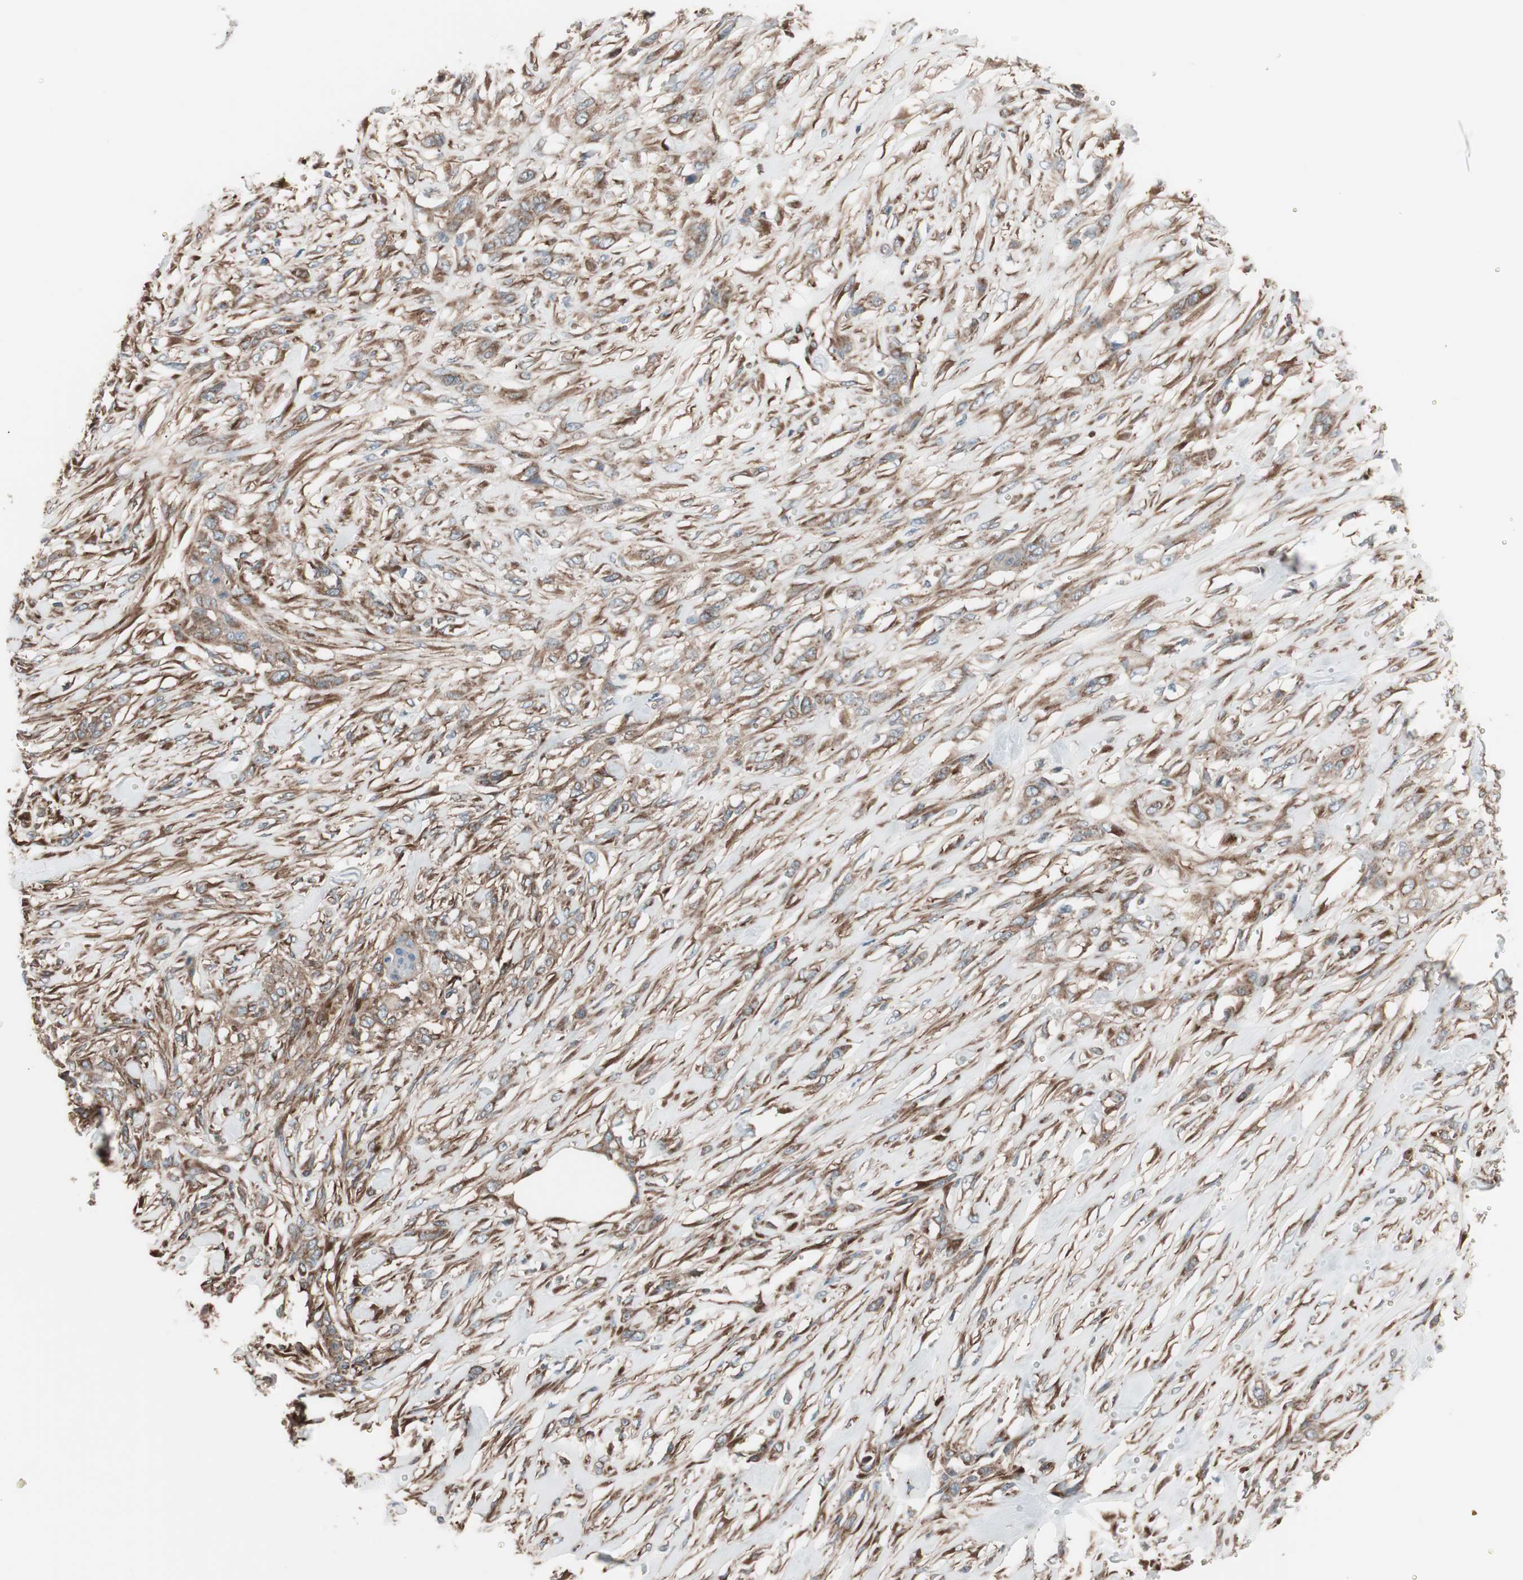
{"staining": {"intensity": "moderate", "quantity": ">75%", "location": "cytoplasmic/membranous"}, "tissue": "skin cancer", "cell_type": "Tumor cells", "image_type": "cancer", "snomed": [{"axis": "morphology", "description": "Squamous cell carcinoma, NOS"}, {"axis": "topography", "description": "Skin"}], "caption": "Protein staining of skin cancer (squamous cell carcinoma) tissue shows moderate cytoplasmic/membranous staining in about >75% of tumor cells.", "gene": "SEC31A", "patient": {"sex": "female", "age": 59}}